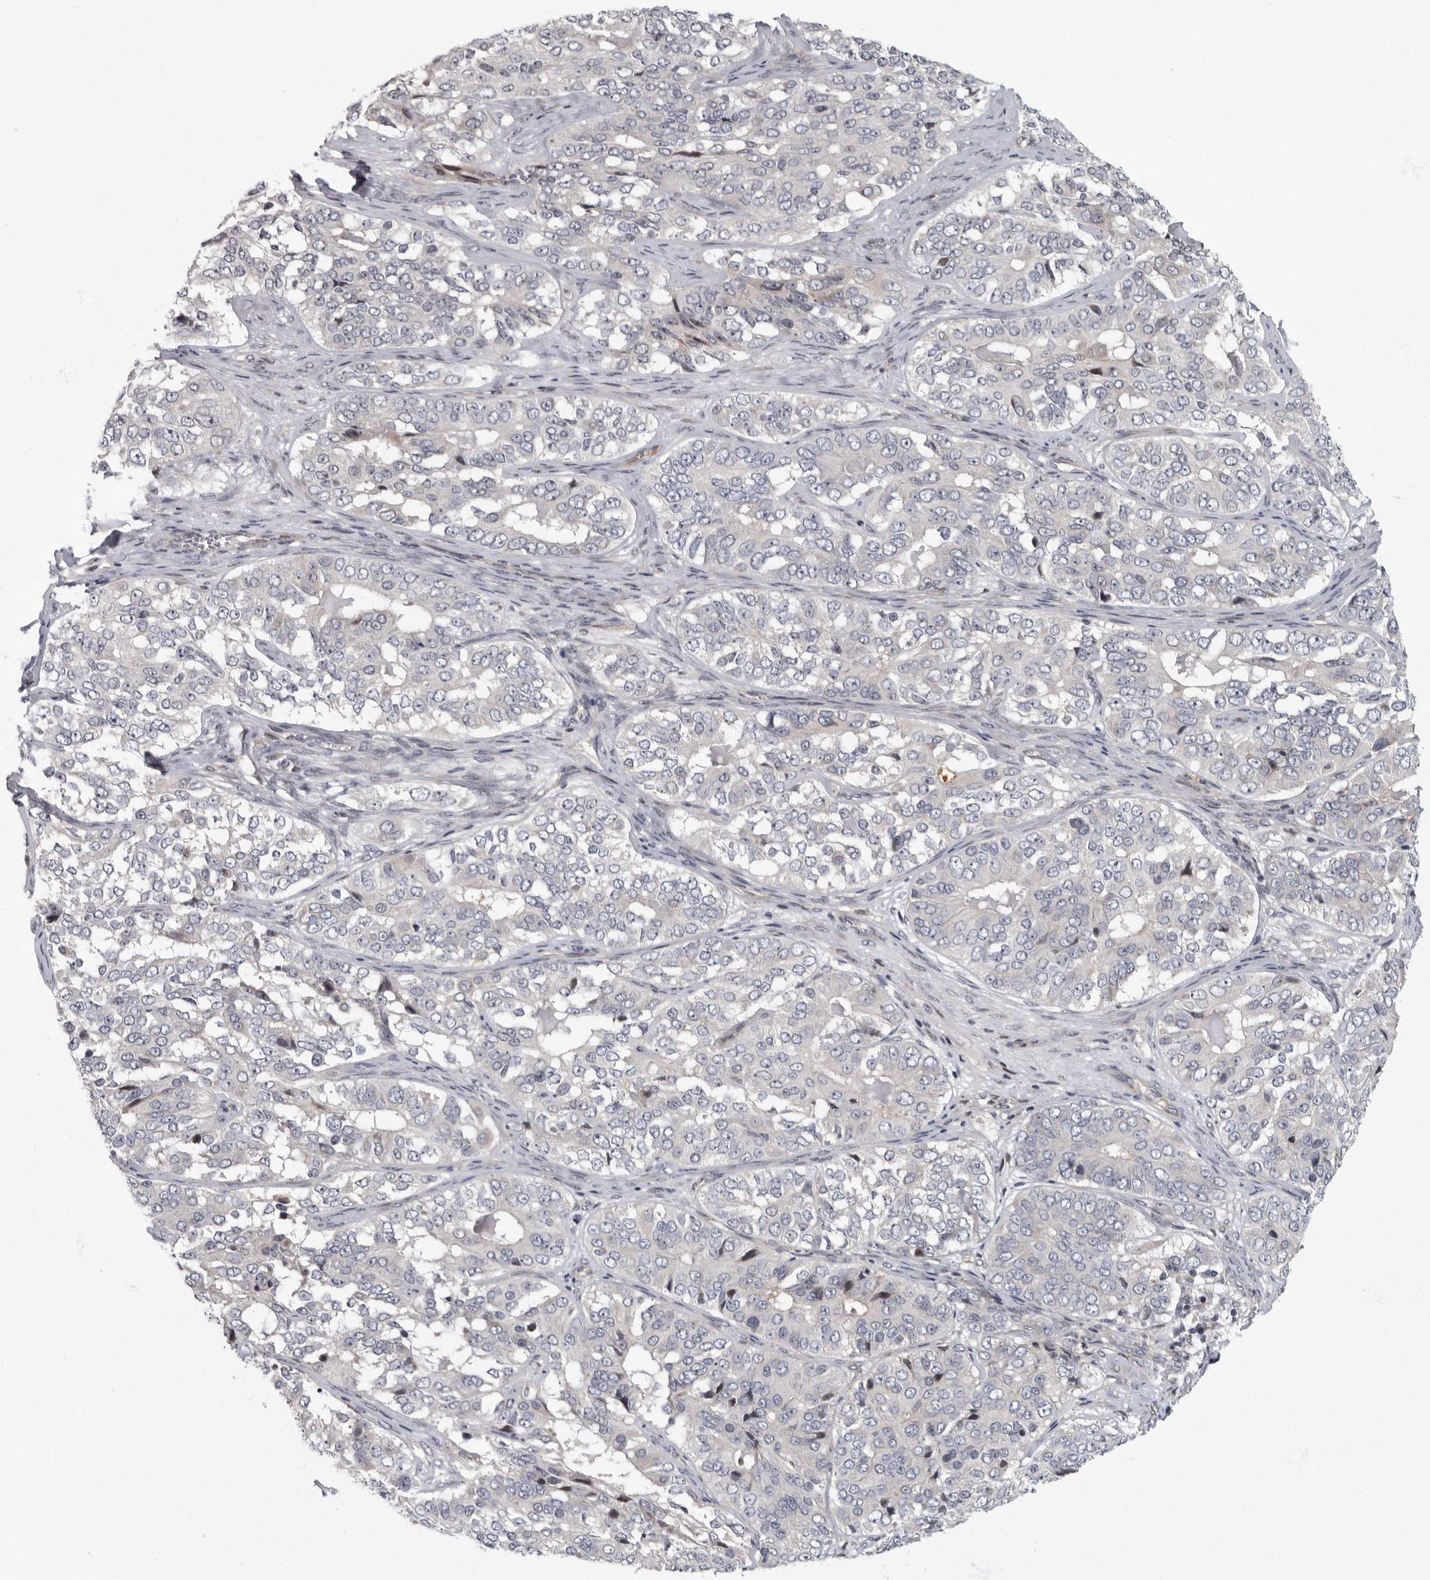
{"staining": {"intensity": "negative", "quantity": "none", "location": "none"}, "tissue": "ovarian cancer", "cell_type": "Tumor cells", "image_type": "cancer", "snomed": [{"axis": "morphology", "description": "Carcinoma, endometroid"}, {"axis": "topography", "description": "Ovary"}], "caption": "Tumor cells are negative for brown protein staining in ovarian endometroid carcinoma.", "gene": "PDCD11", "patient": {"sex": "female", "age": 51}}